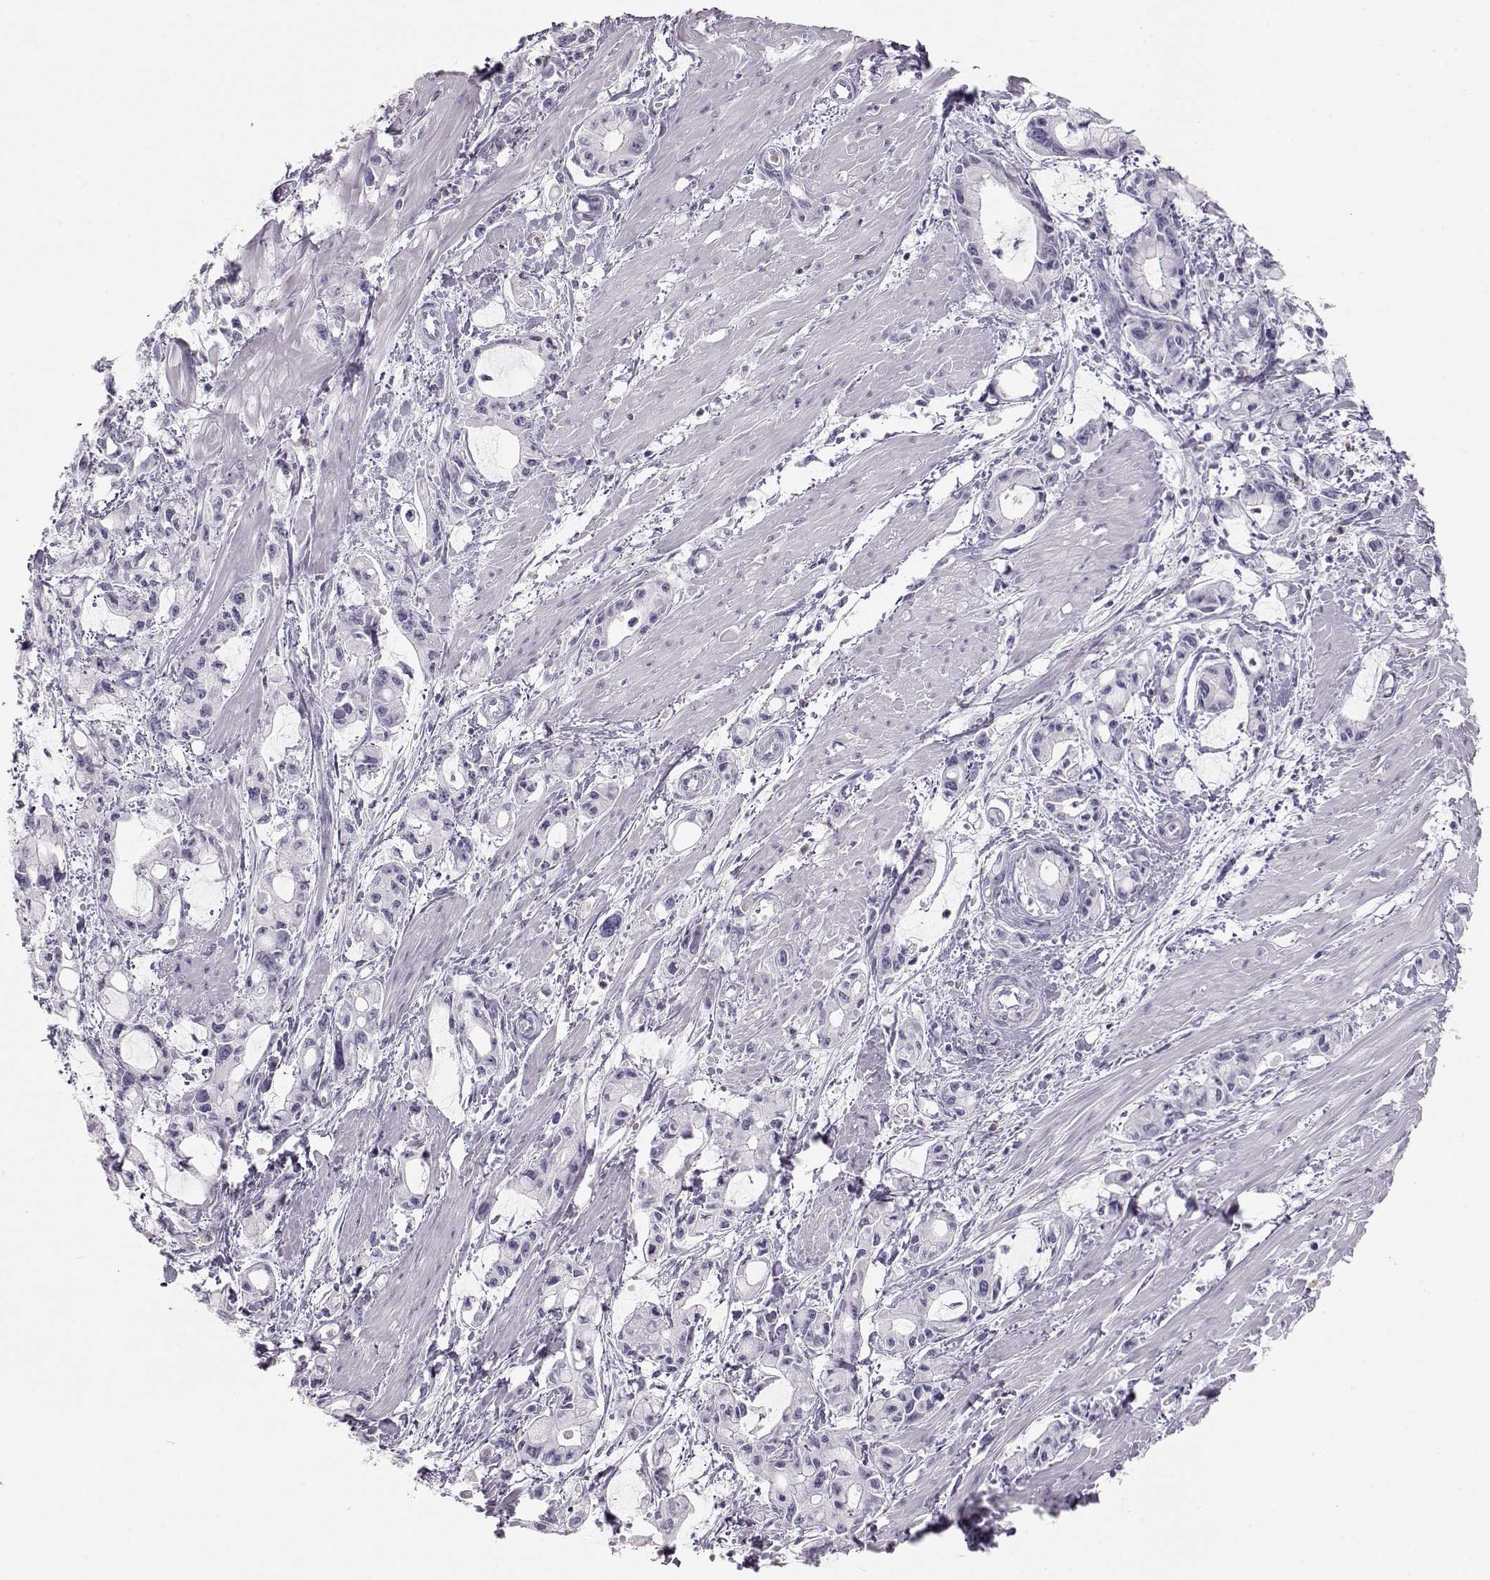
{"staining": {"intensity": "negative", "quantity": "none", "location": "none"}, "tissue": "pancreatic cancer", "cell_type": "Tumor cells", "image_type": "cancer", "snomed": [{"axis": "morphology", "description": "Adenocarcinoma, NOS"}, {"axis": "topography", "description": "Pancreas"}], "caption": "The image shows no significant positivity in tumor cells of pancreatic cancer (adenocarcinoma).", "gene": "MIP", "patient": {"sex": "male", "age": 48}}